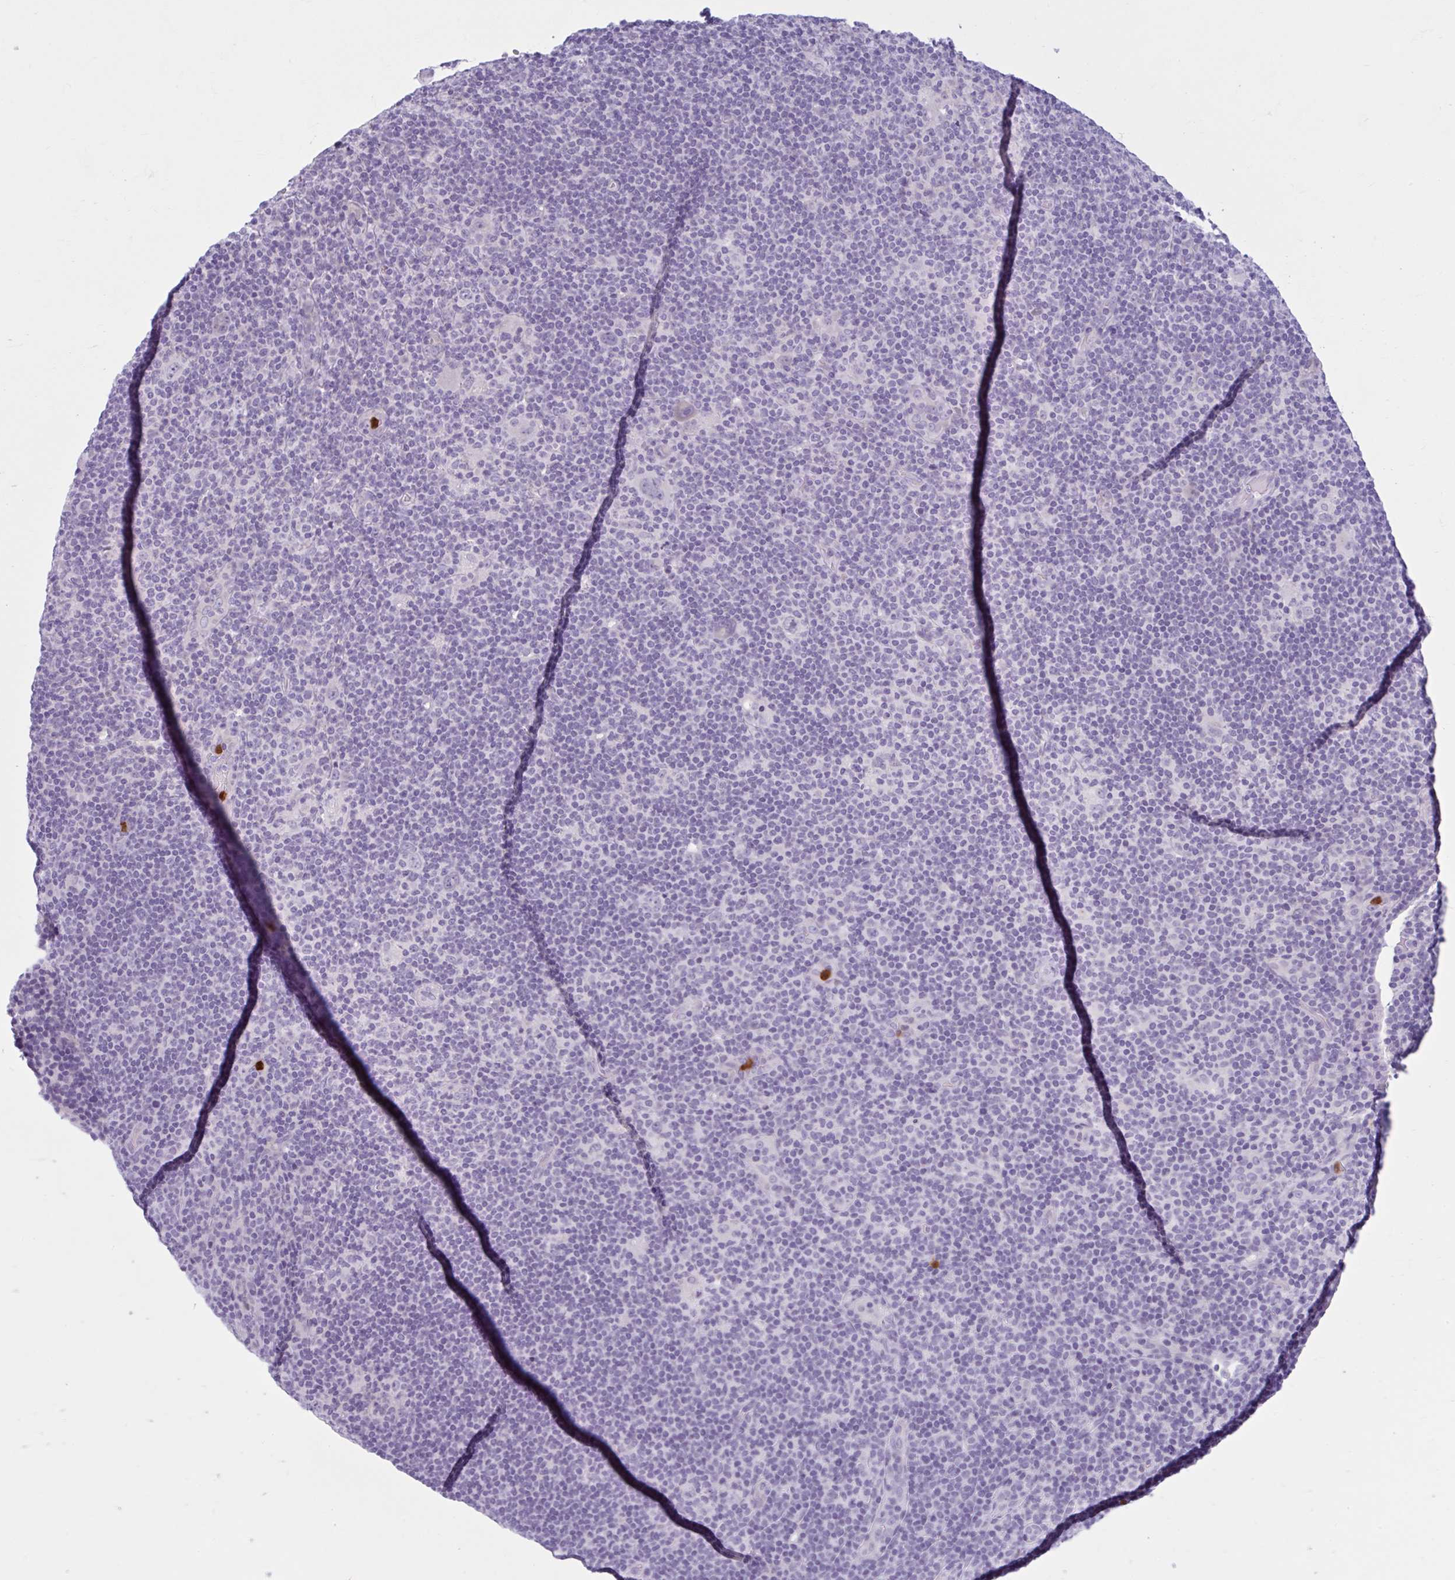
{"staining": {"intensity": "negative", "quantity": "none", "location": "none"}, "tissue": "lymphoma", "cell_type": "Tumor cells", "image_type": "cancer", "snomed": [{"axis": "morphology", "description": "Hodgkin's disease, NOS"}, {"axis": "topography", "description": "Lymph node"}], "caption": "DAB immunohistochemical staining of lymphoma reveals no significant positivity in tumor cells.", "gene": "CEP120", "patient": {"sex": "female", "age": 57}}